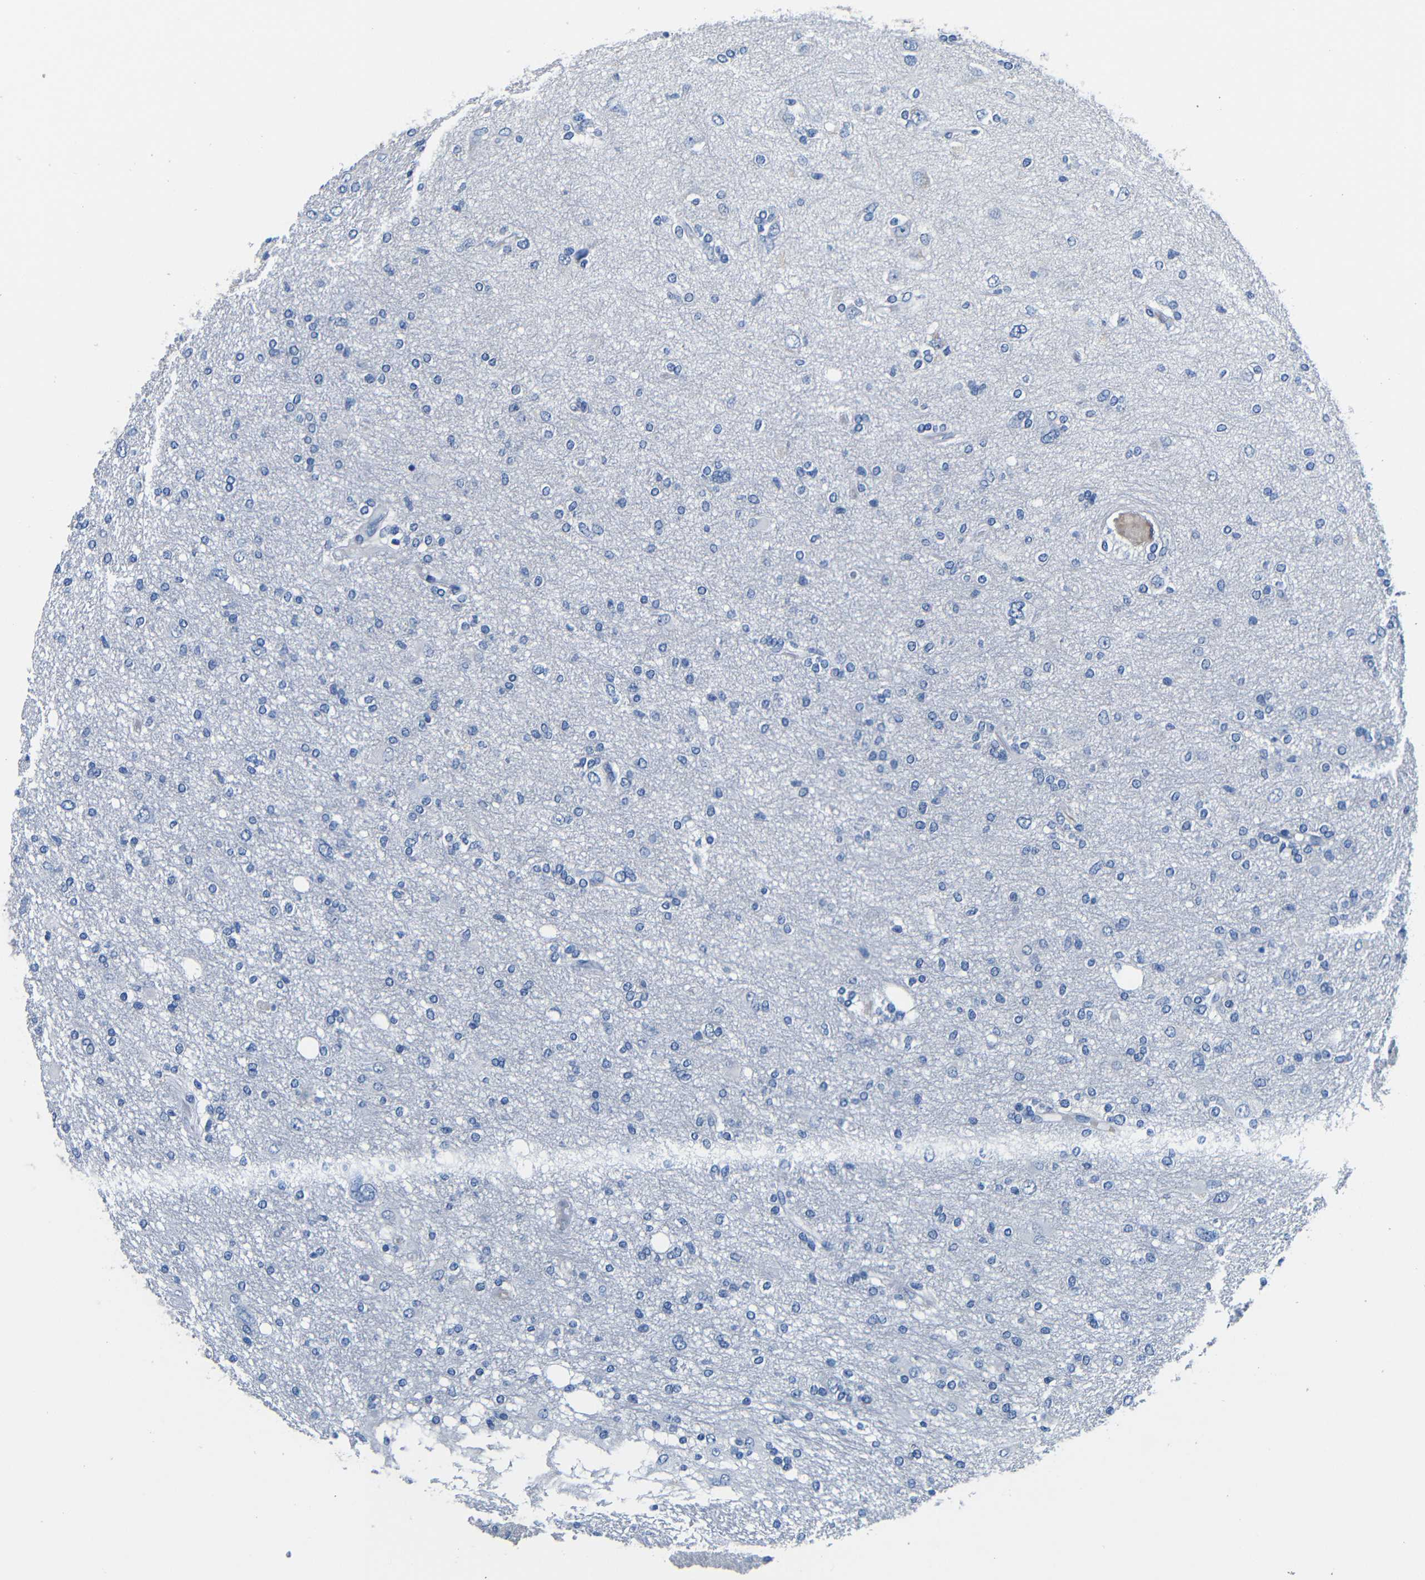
{"staining": {"intensity": "negative", "quantity": "none", "location": "none"}, "tissue": "glioma", "cell_type": "Tumor cells", "image_type": "cancer", "snomed": [{"axis": "morphology", "description": "Glioma, malignant, High grade"}, {"axis": "topography", "description": "Brain"}], "caption": "DAB (3,3'-diaminobenzidine) immunohistochemical staining of human glioma reveals no significant positivity in tumor cells.", "gene": "TNFAIP1", "patient": {"sex": "female", "age": 59}}